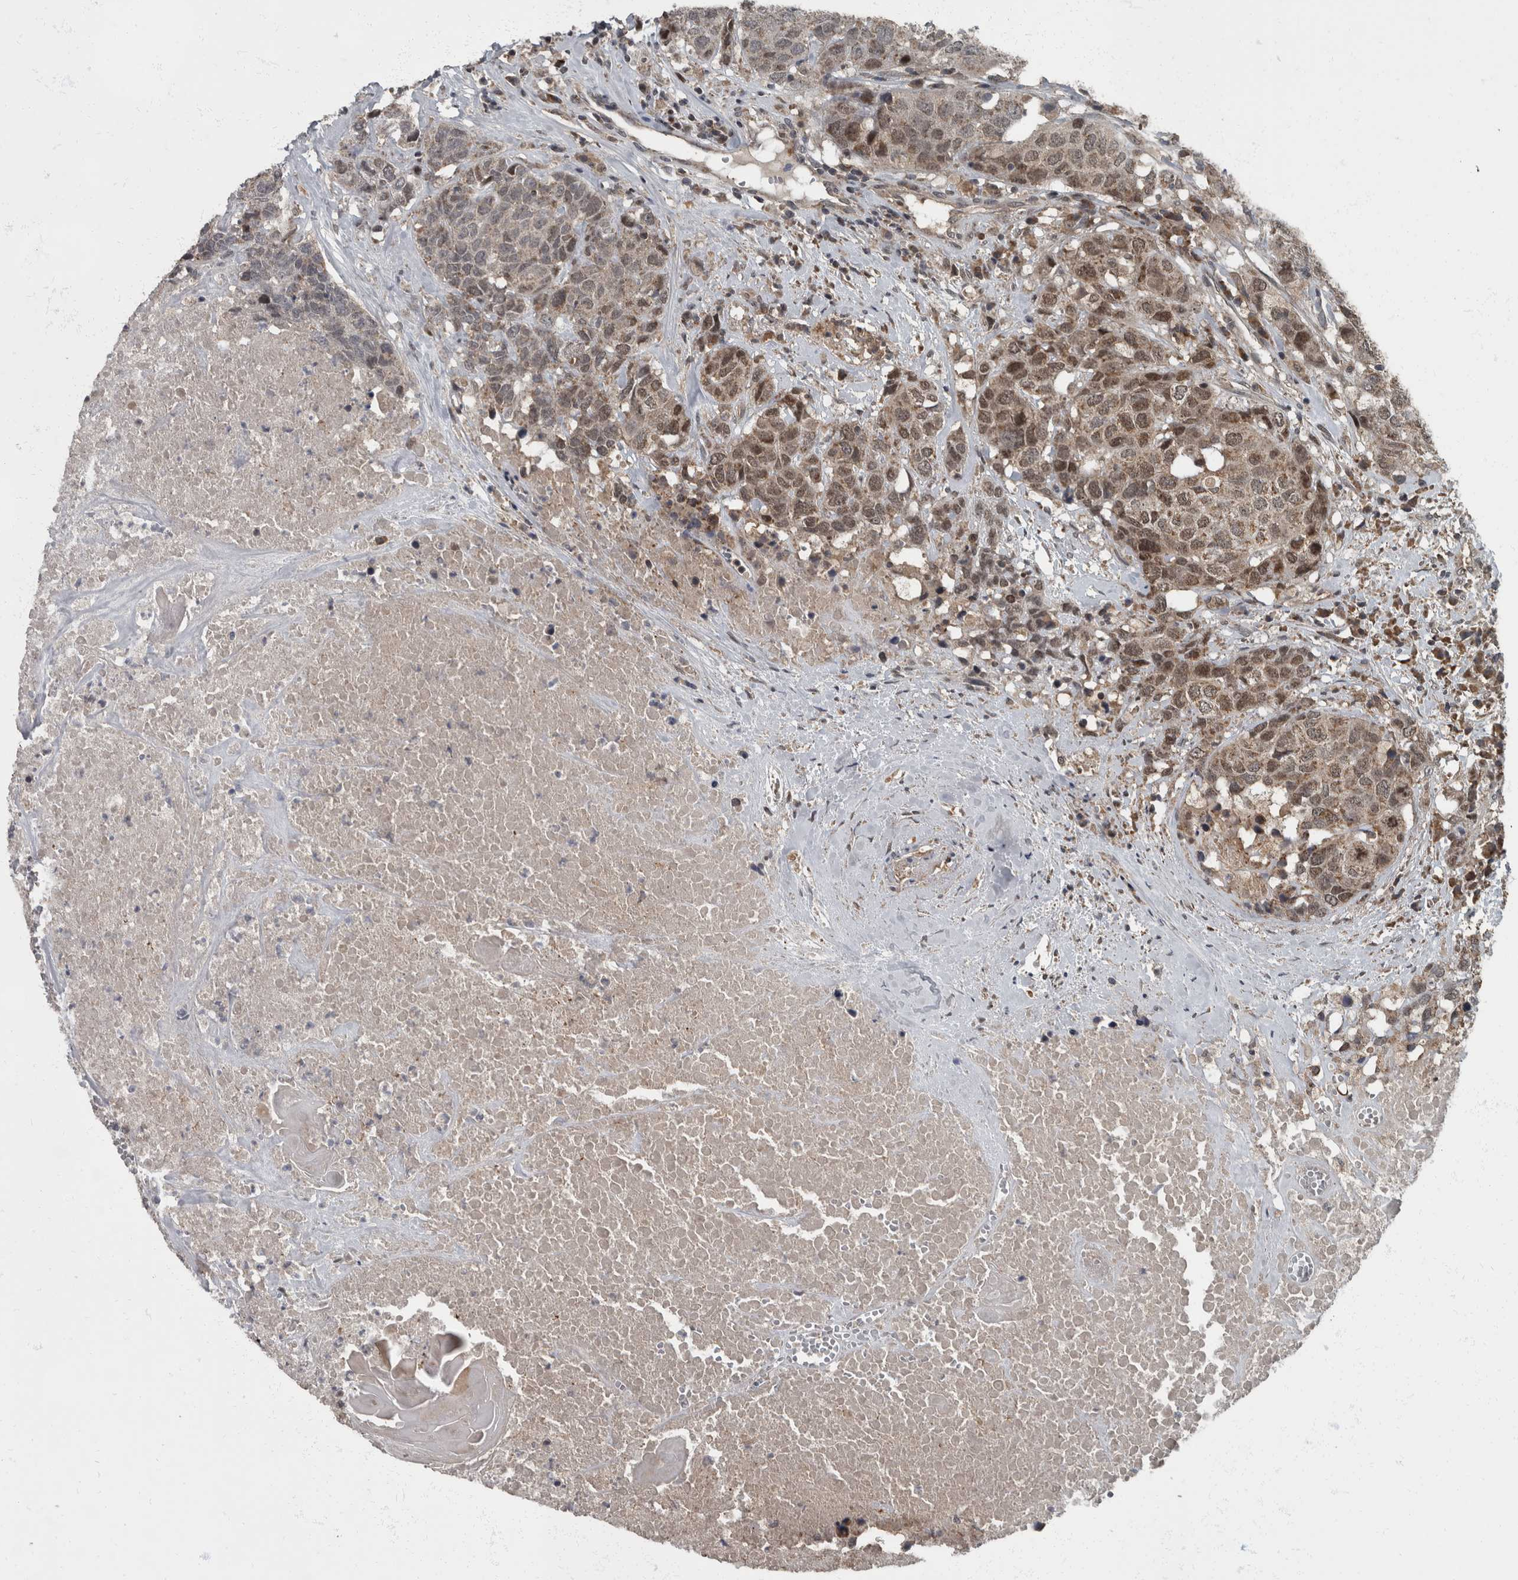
{"staining": {"intensity": "weak", "quantity": ">75%", "location": "cytoplasmic/membranous,nuclear"}, "tissue": "head and neck cancer", "cell_type": "Tumor cells", "image_type": "cancer", "snomed": [{"axis": "morphology", "description": "Squamous cell carcinoma, NOS"}, {"axis": "topography", "description": "Head-Neck"}], "caption": "Immunohistochemical staining of human head and neck cancer reveals low levels of weak cytoplasmic/membranous and nuclear staining in approximately >75% of tumor cells. The staining was performed using DAB (3,3'-diaminobenzidine) to visualize the protein expression in brown, while the nuclei were stained in blue with hematoxylin (Magnification: 20x).", "gene": "RABGGTB", "patient": {"sex": "male", "age": 66}}